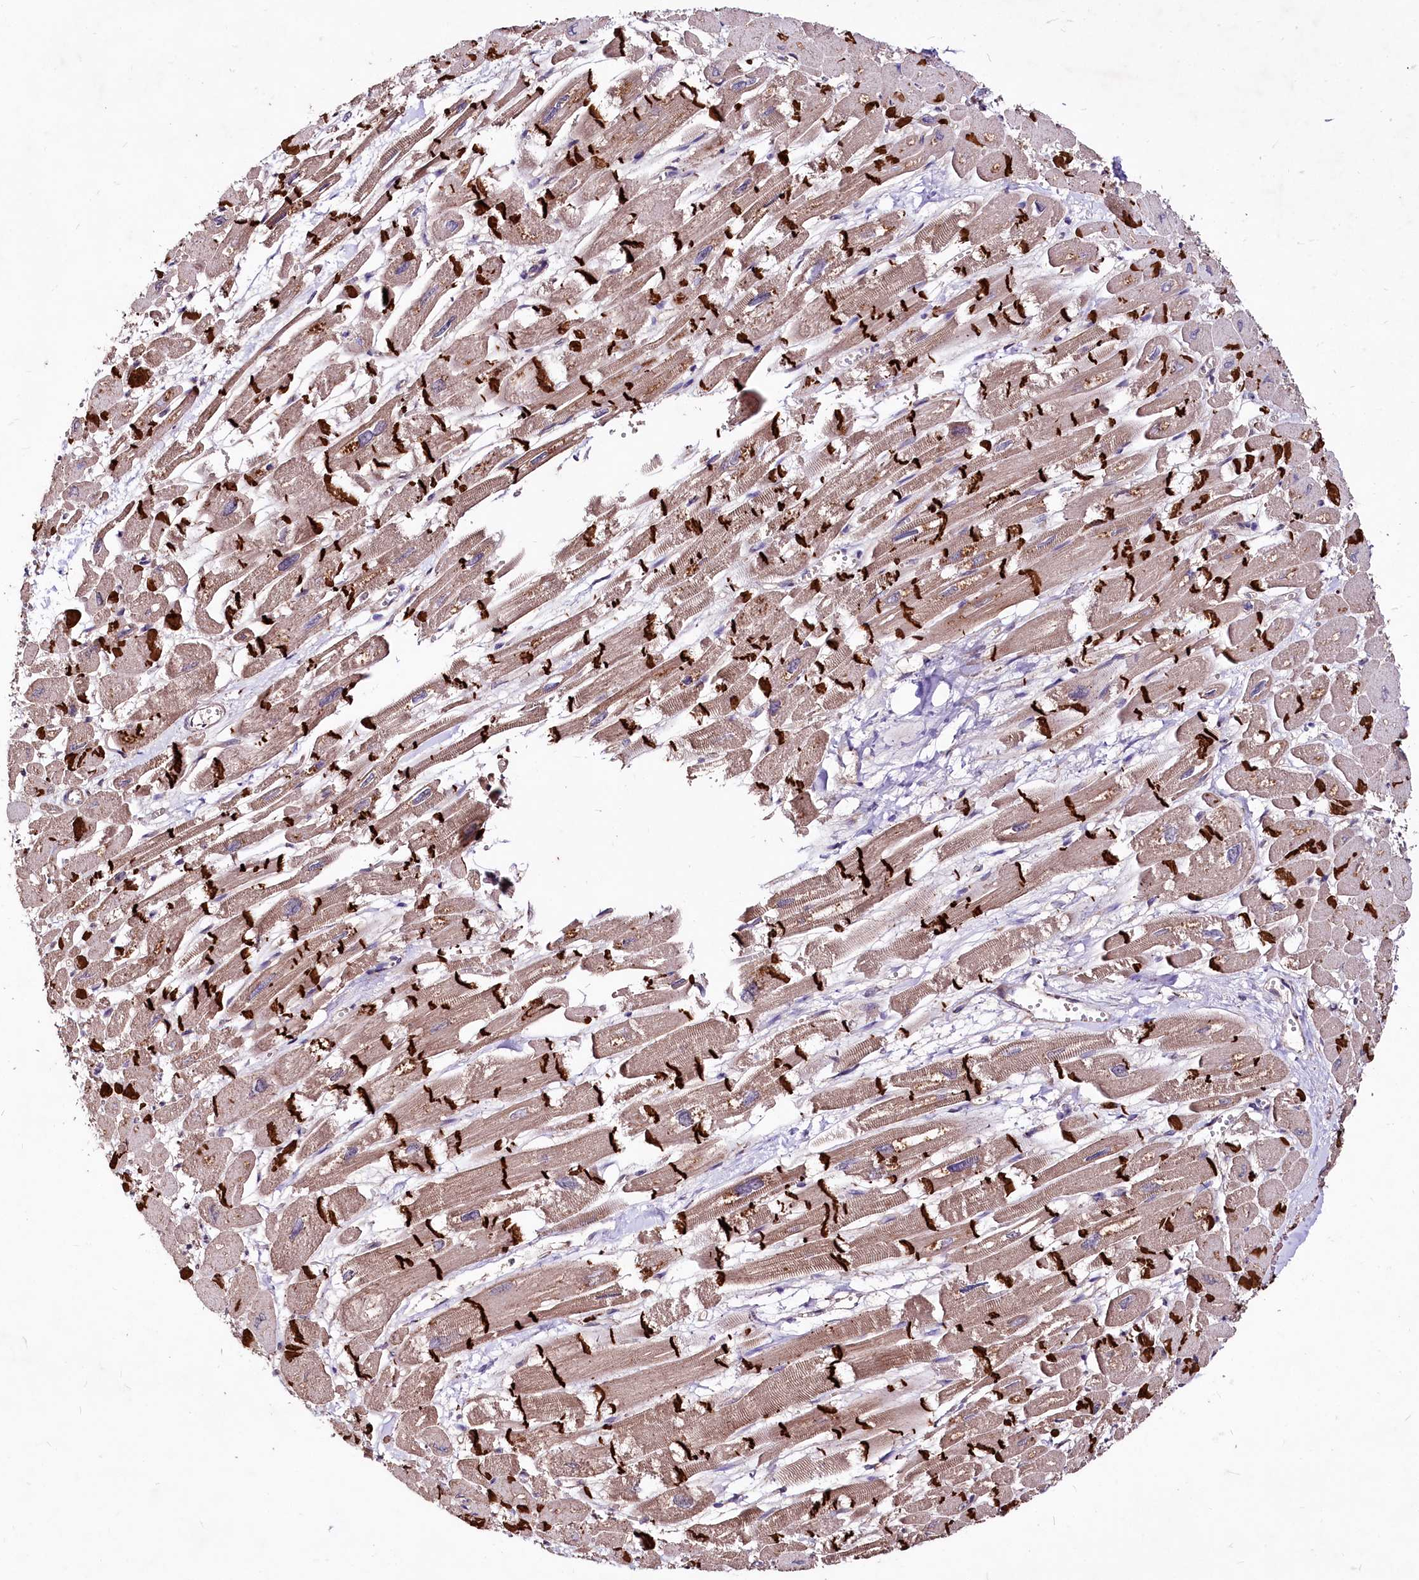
{"staining": {"intensity": "strong", "quantity": "25%-75%", "location": "cytoplasmic/membranous"}, "tissue": "heart muscle", "cell_type": "Cardiomyocytes", "image_type": "normal", "snomed": [{"axis": "morphology", "description": "Normal tissue, NOS"}, {"axis": "topography", "description": "Heart"}], "caption": "Heart muscle stained with immunohistochemistry exhibits strong cytoplasmic/membranous positivity in about 25%-75% of cardiomyocytes.", "gene": "KLRB1", "patient": {"sex": "male", "age": 54}}